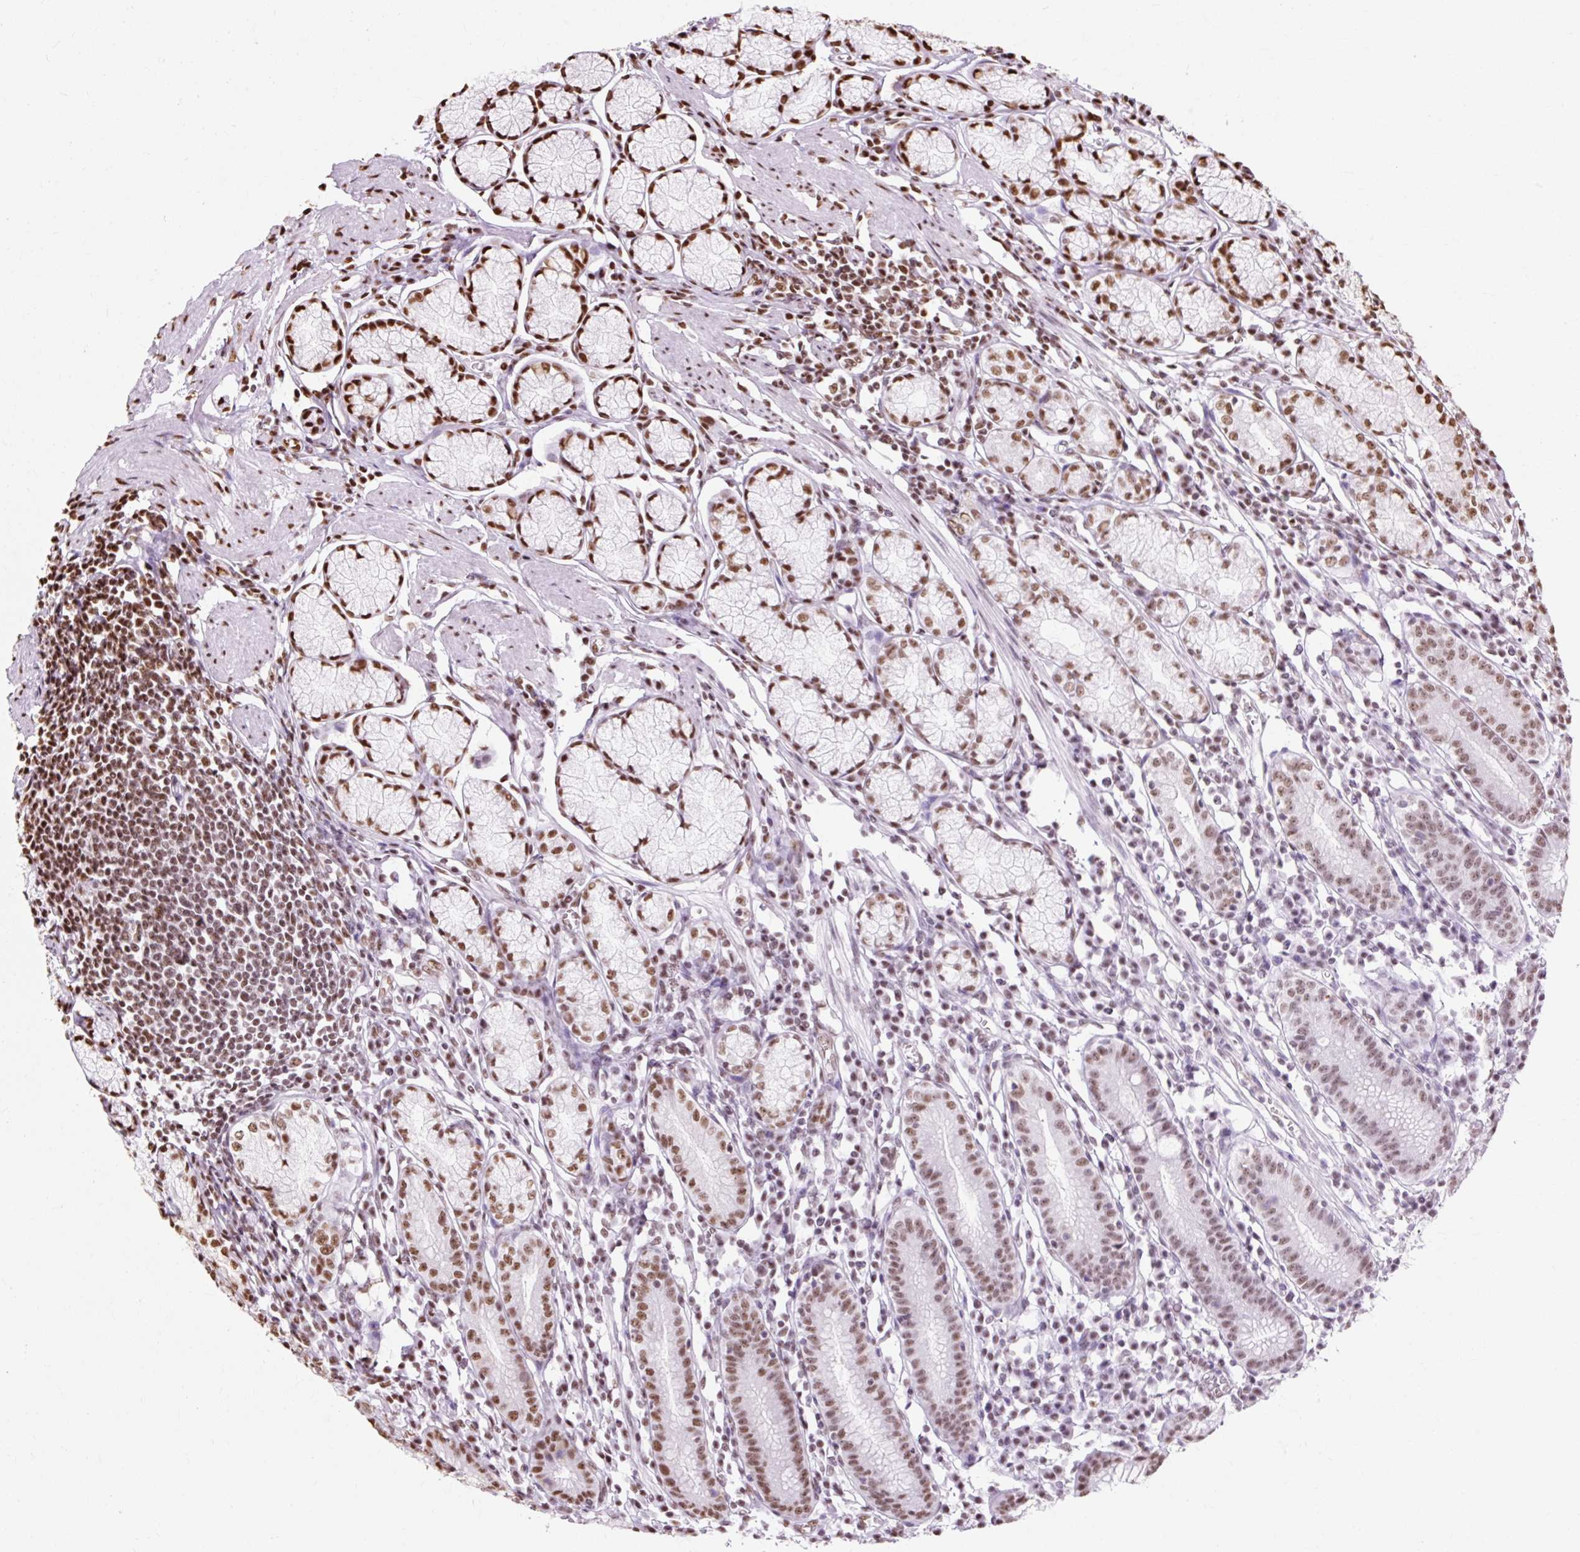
{"staining": {"intensity": "strong", "quantity": ">75%", "location": "nuclear"}, "tissue": "stomach", "cell_type": "Glandular cells", "image_type": "normal", "snomed": [{"axis": "morphology", "description": "Normal tissue, NOS"}, {"axis": "topography", "description": "Stomach"}], "caption": "Immunohistochemical staining of benign human stomach reveals >75% levels of strong nuclear protein positivity in about >75% of glandular cells.", "gene": "XRCC6", "patient": {"sex": "male", "age": 55}}